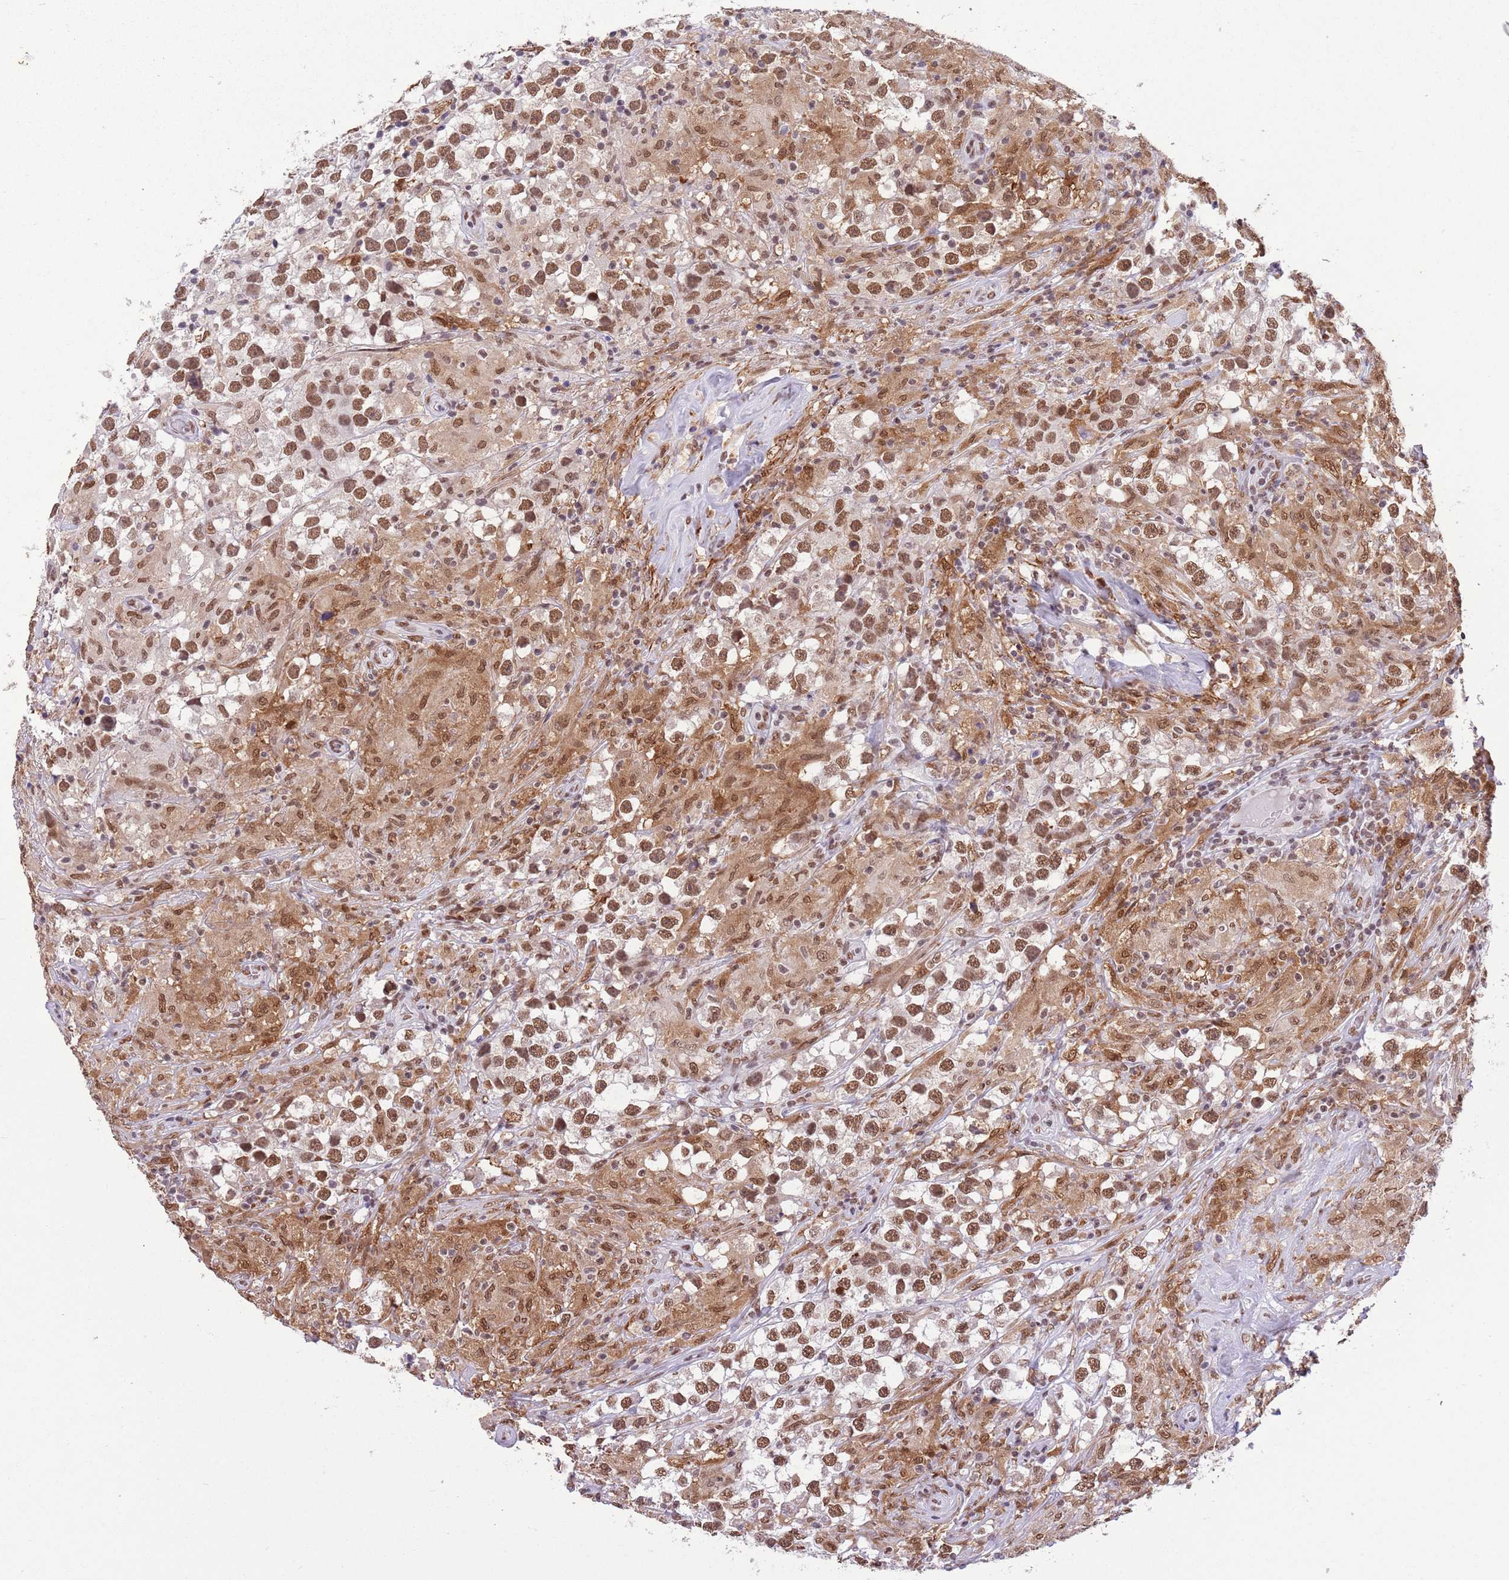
{"staining": {"intensity": "moderate", "quantity": ">75%", "location": "nuclear"}, "tissue": "testis cancer", "cell_type": "Tumor cells", "image_type": "cancer", "snomed": [{"axis": "morphology", "description": "Seminoma, NOS"}, {"axis": "topography", "description": "Testis"}], "caption": "Immunohistochemical staining of human testis cancer displays medium levels of moderate nuclear protein expression in about >75% of tumor cells.", "gene": "TRIM32", "patient": {"sex": "male", "age": 46}}